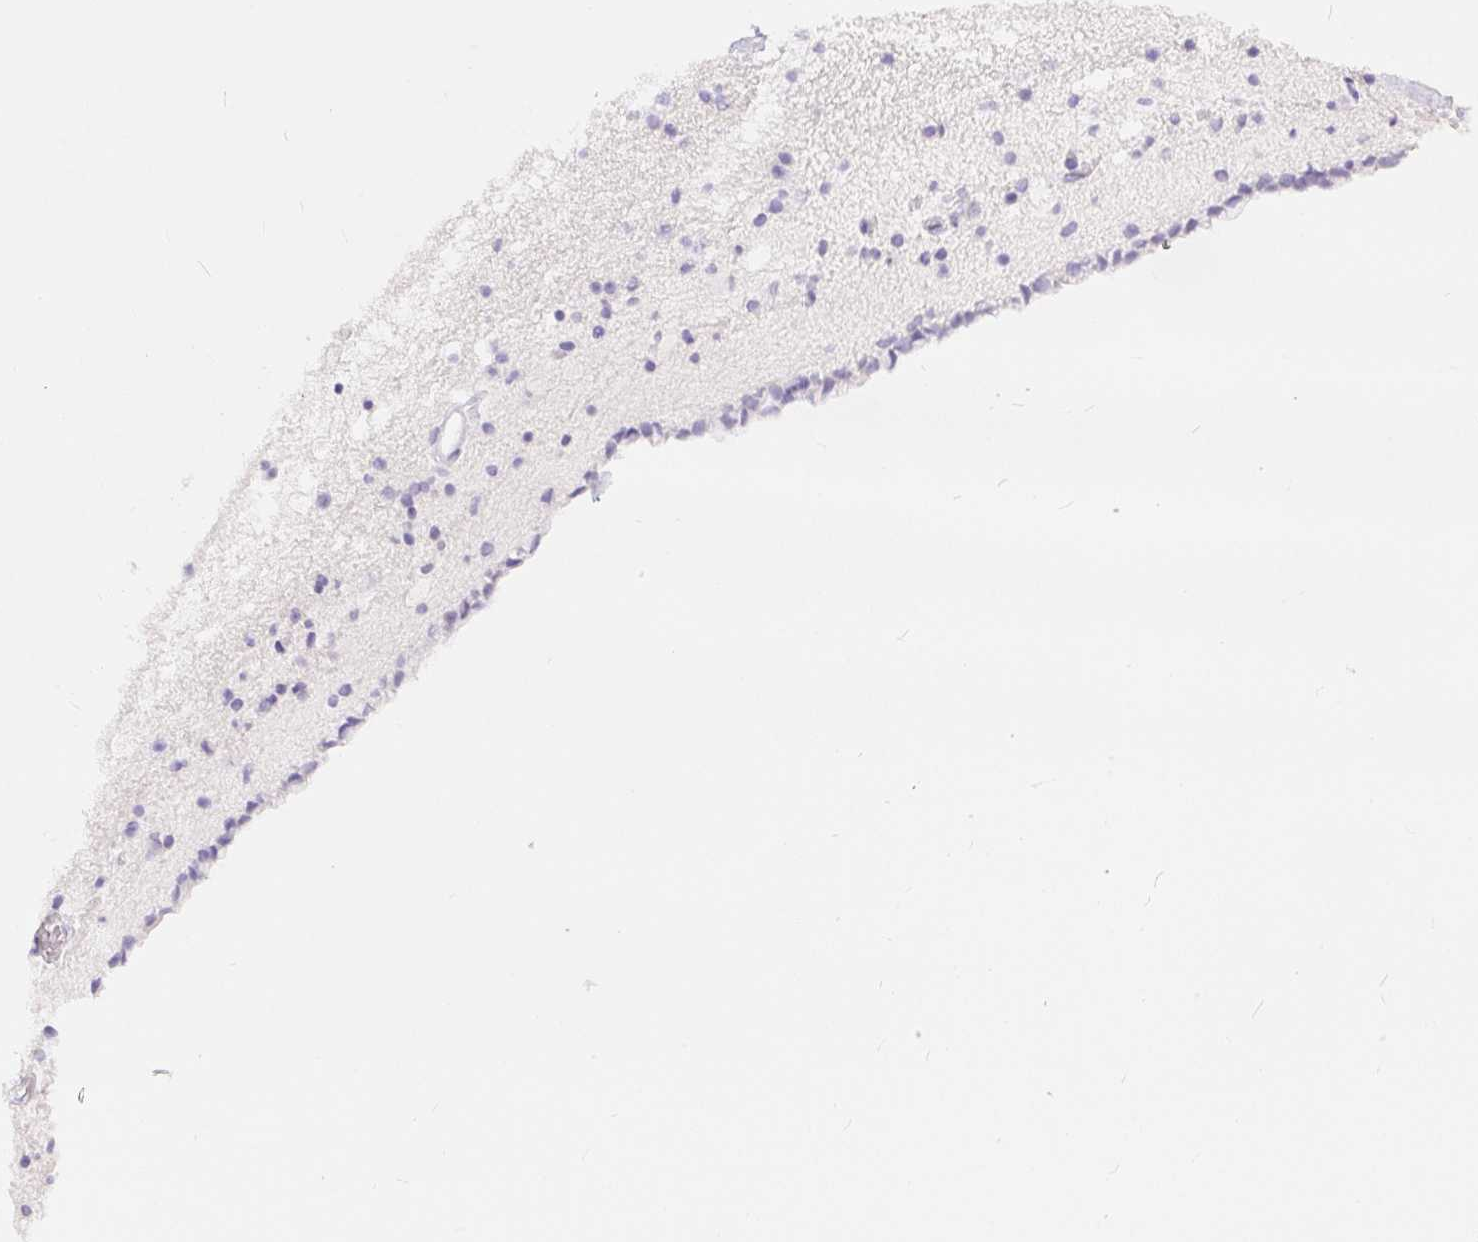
{"staining": {"intensity": "negative", "quantity": "none", "location": "none"}, "tissue": "caudate", "cell_type": "Glial cells", "image_type": "normal", "snomed": [{"axis": "morphology", "description": "Normal tissue, NOS"}, {"axis": "topography", "description": "Lateral ventricle wall"}], "caption": "Image shows no significant protein expression in glial cells of benign caudate.", "gene": "XDH", "patient": {"sex": "female", "age": 42}}